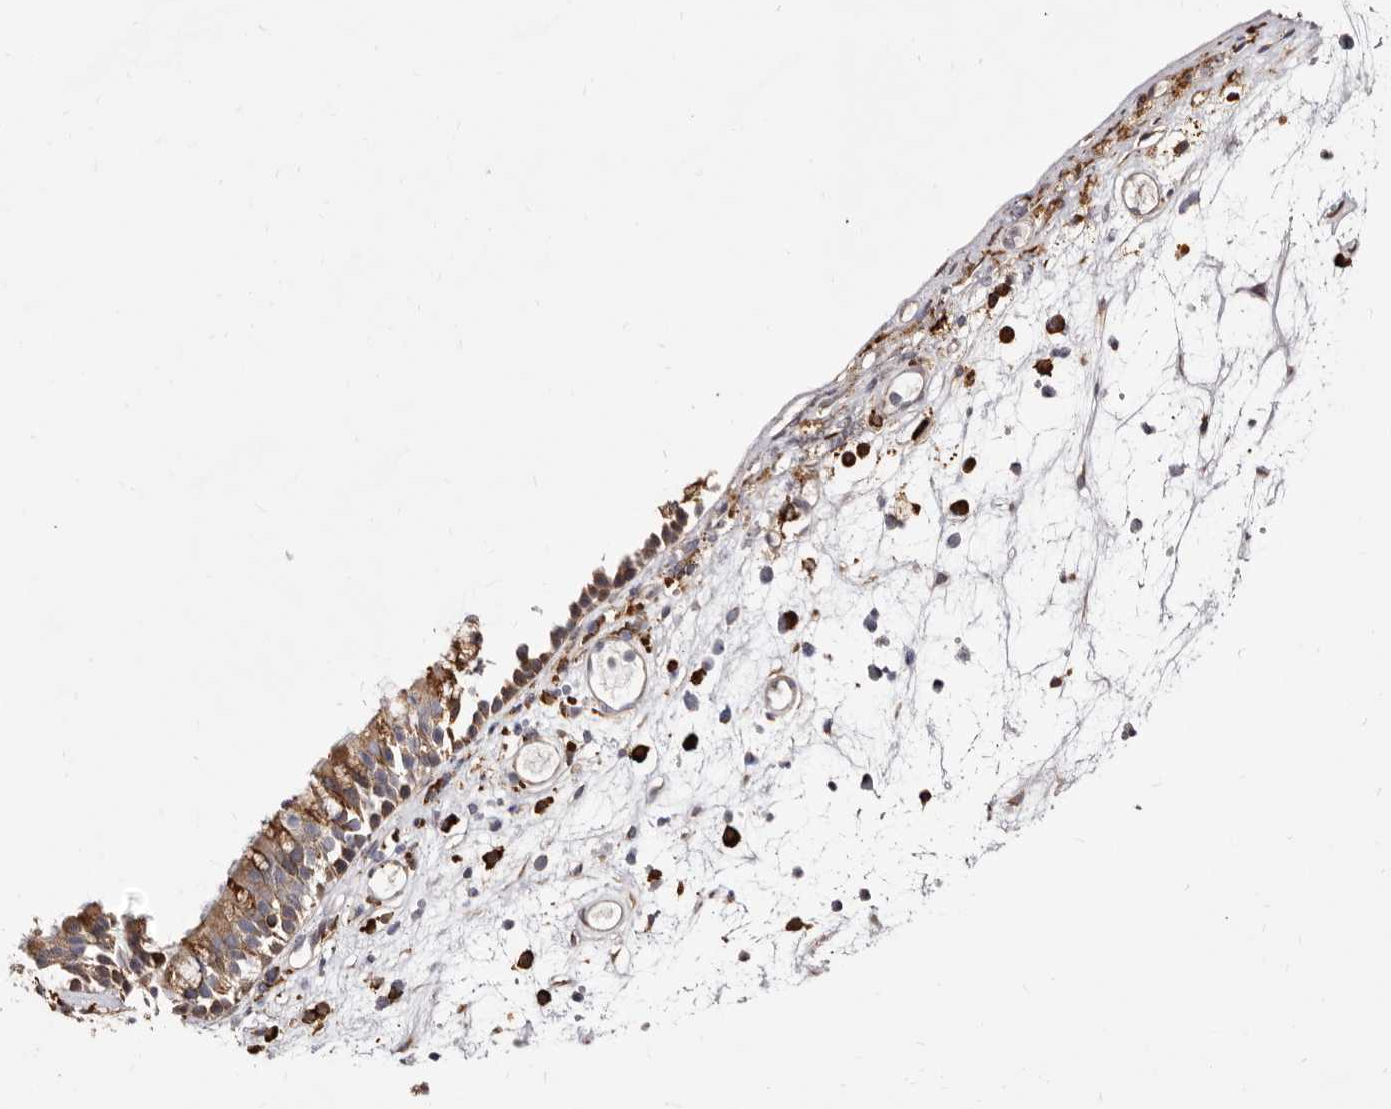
{"staining": {"intensity": "moderate", "quantity": ">75%", "location": "cytoplasmic/membranous"}, "tissue": "nasopharynx", "cell_type": "Respiratory epithelial cells", "image_type": "normal", "snomed": [{"axis": "morphology", "description": "Normal tissue, NOS"}, {"axis": "morphology", "description": "Inflammation, NOS"}, {"axis": "morphology", "description": "Malignant melanoma, Metastatic site"}, {"axis": "topography", "description": "Nasopharynx"}], "caption": "The immunohistochemical stain shows moderate cytoplasmic/membranous expression in respiratory epithelial cells of benign nasopharynx.", "gene": "ACBD6", "patient": {"sex": "male", "age": 70}}